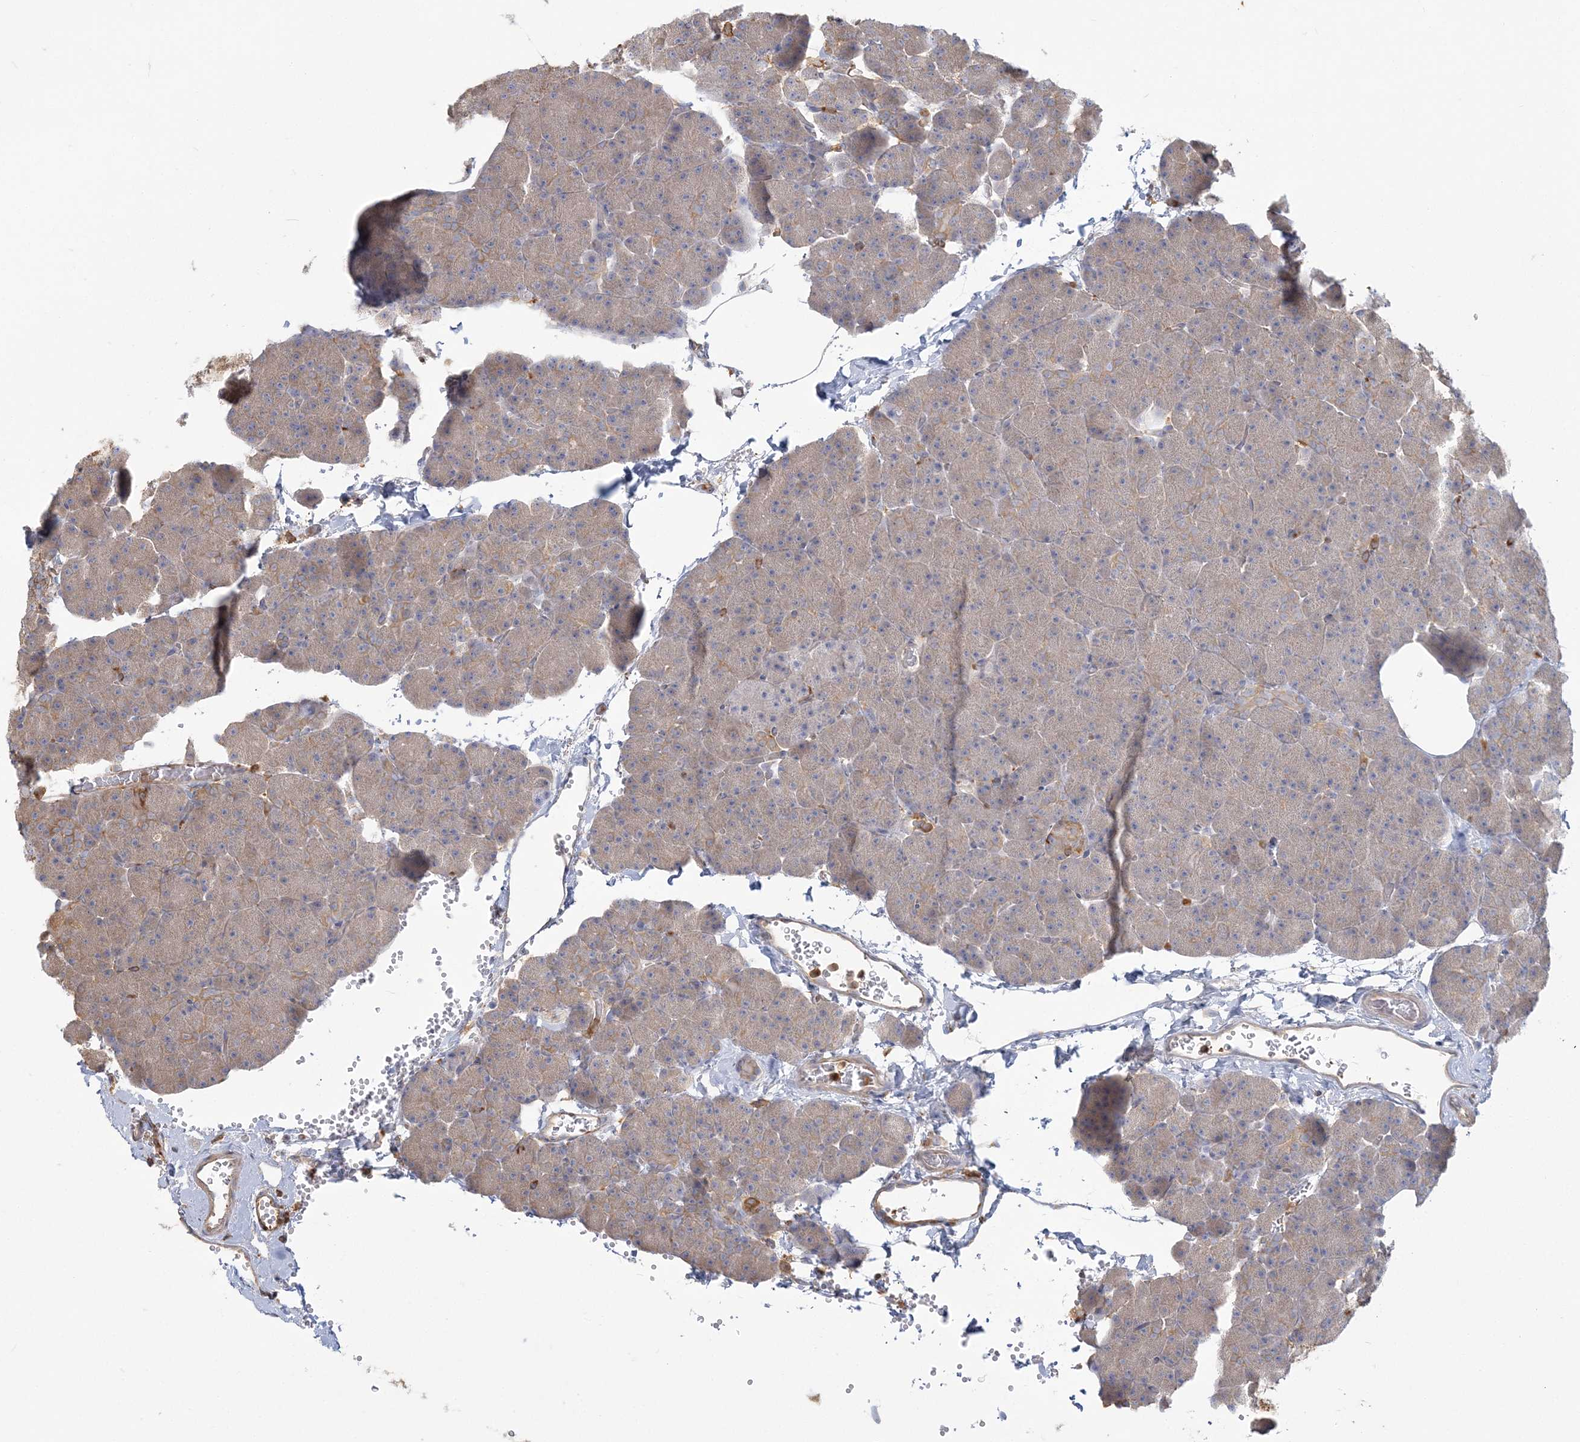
{"staining": {"intensity": "moderate", "quantity": "<25%", "location": "cytoplasmic/membranous"}, "tissue": "pancreas", "cell_type": "Exocrine glandular cells", "image_type": "normal", "snomed": [{"axis": "morphology", "description": "Normal tissue, NOS"}, {"axis": "morphology", "description": "Carcinoid, malignant, NOS"}, {"axis": "topography", "description": "Pancreas"}], "caption": "Protein analysis of unremarkable pancreas shows moderate cytoplasmic/membranous expression in approximately <25% of exocrine glandular cells. (DAB IHC with brightfield microscopy, high magnification).", "gene": "ANKS1A", "patient": {"sex": "female", "age": 35}}